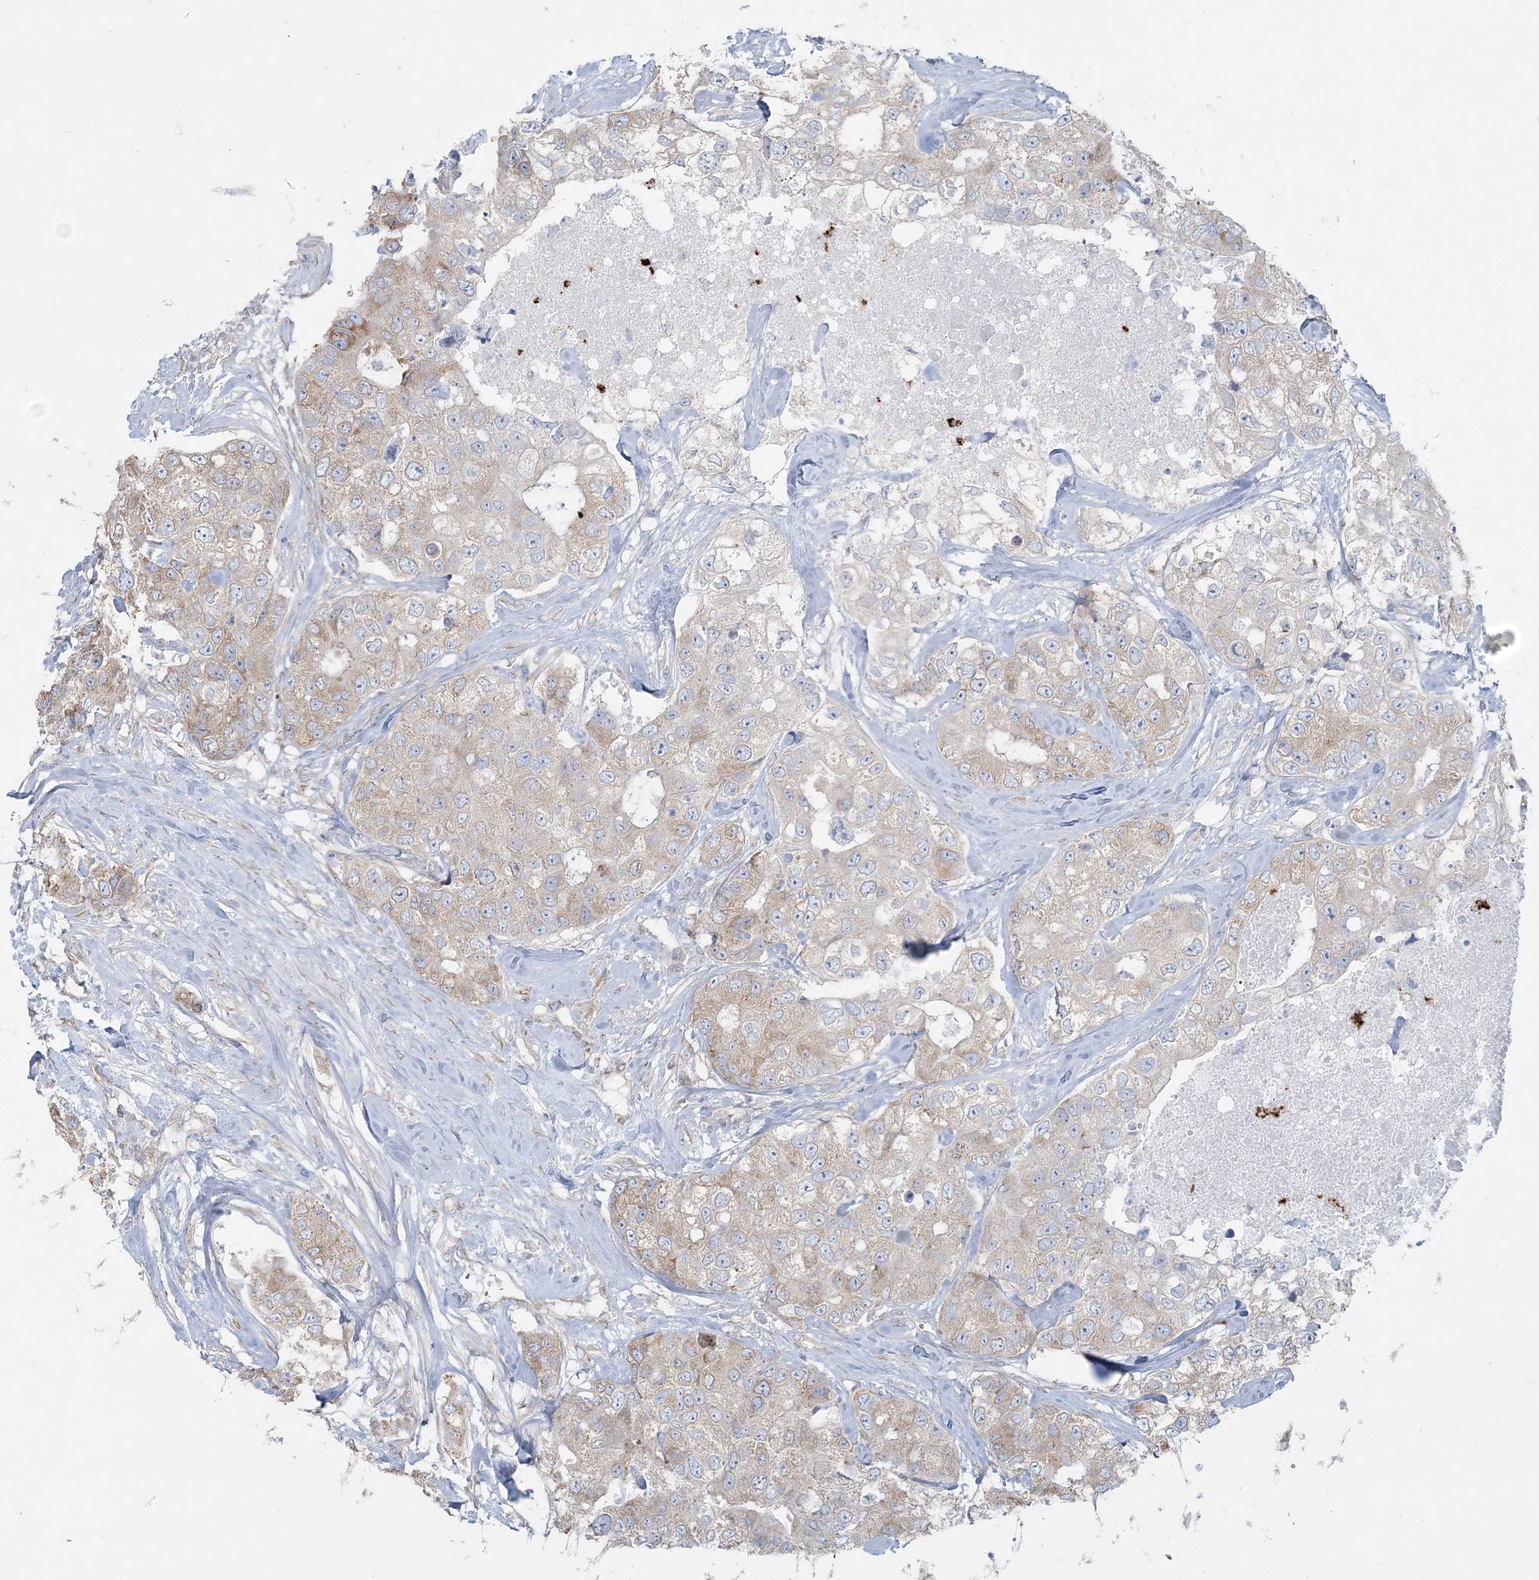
{"staining": {"intensity": "weak", "quantity": "25%-75%", "location": "cytoplasmic/membranous"}, "tissue": "breast cancer", "cell_type": "Tumor cells", "image_type": "cancer", "snomed": [{"axis": "morphology", "description": "Duct carcinoma"}, {"axis": "topography", "description": "Breast"}], "caption": "The immunohistochemical stain labels weak cytoplasmic/membranous positivity in tumor cells of breast intraductal carcinoma tissue. (IHC, brightfield microscopy, high magnification).", "gene": "CCNJ", "patient": {"sex": "female", "age": 62}}